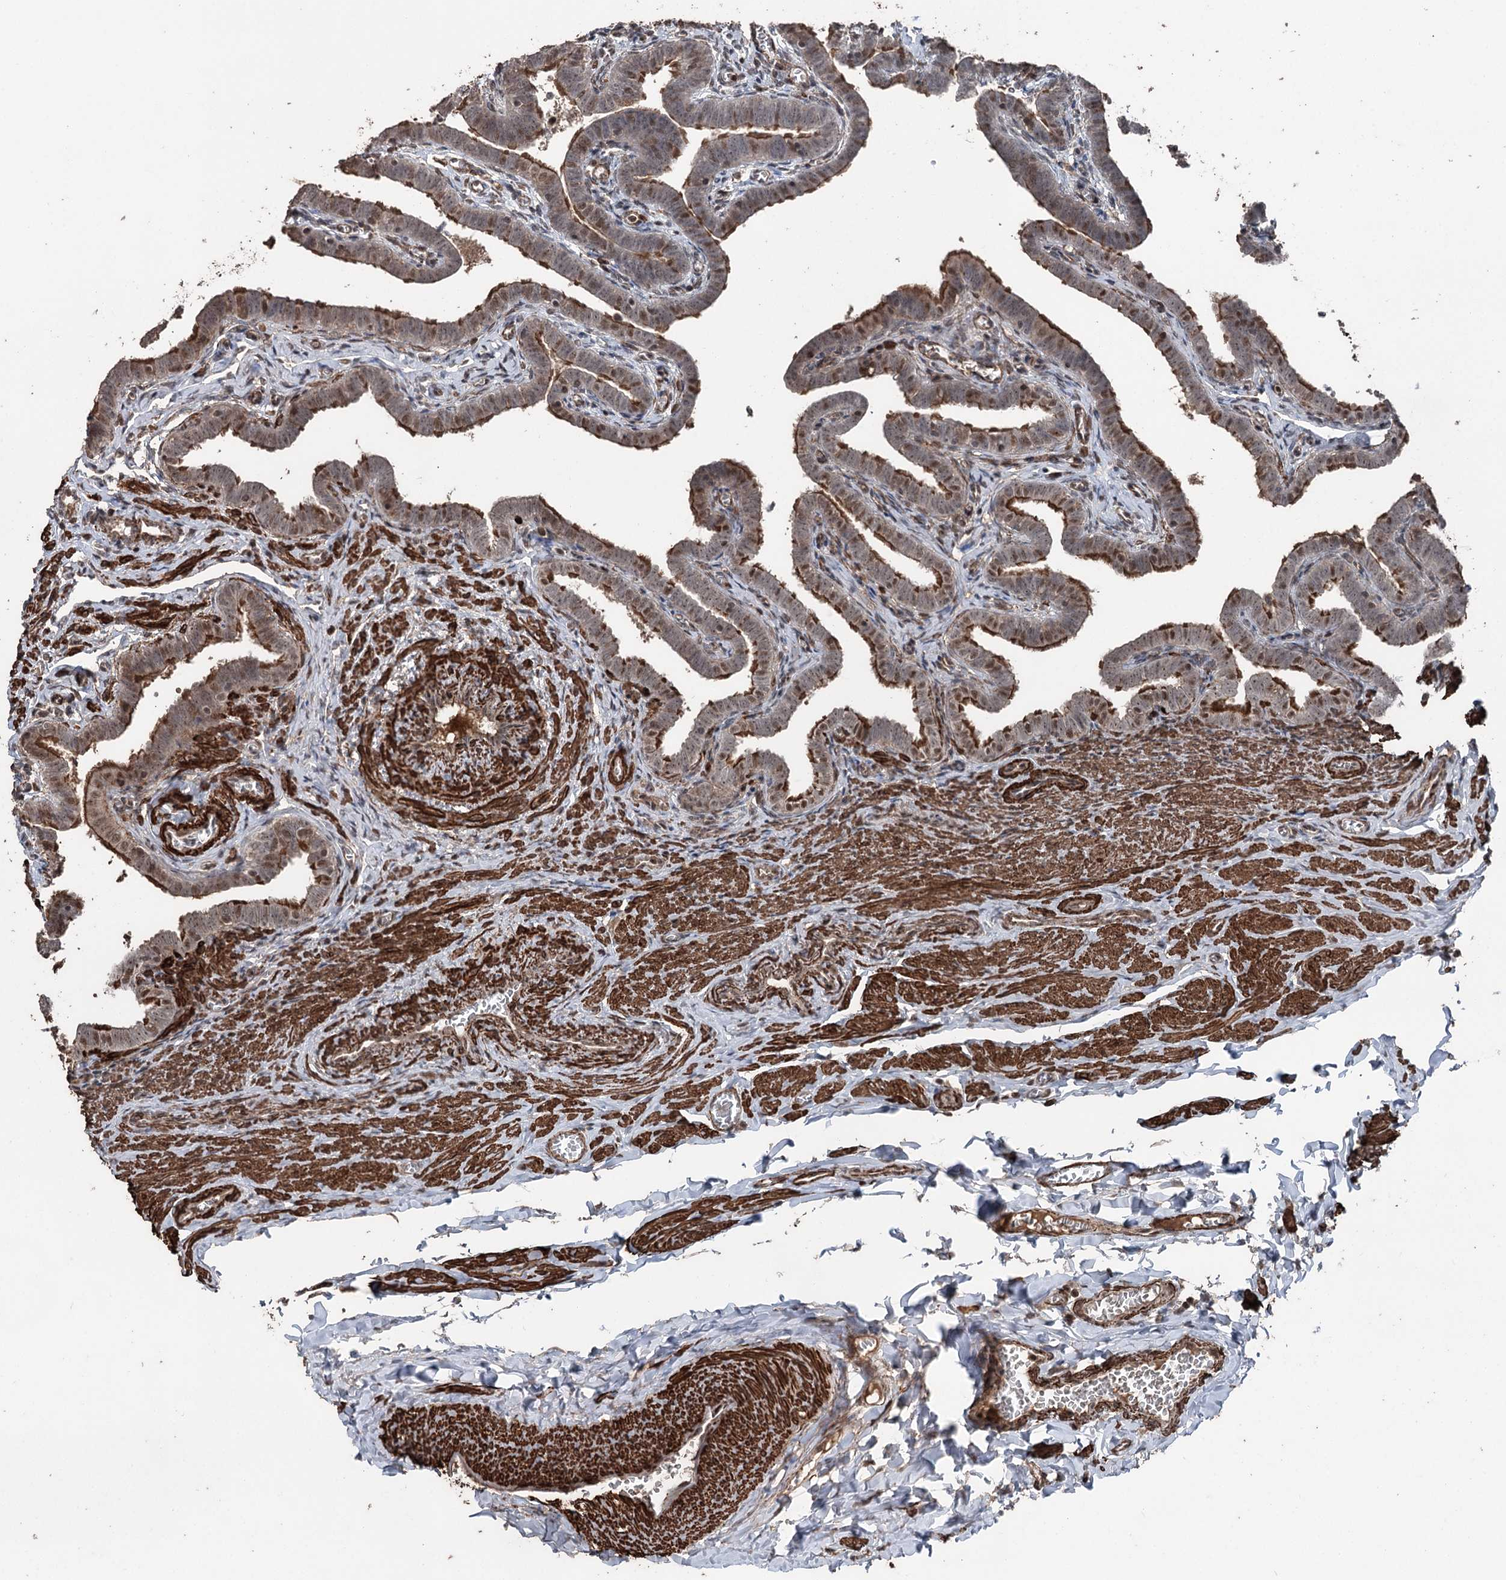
{"staining": {"intensity": "strong", "quantity": "25%-75%", "location": "cytoplasmic/membranous,nuclear"}, "tissue": "fallopian tube", "cell_type": "Glandular cells", "image_type": "normal", "snomed": [{"axis": "morphology", "description": "Normal tissue, NOS"}, {"axis": "topography", "description": "Fallopian tube"}], "caption": "Immunohistochemistry (IHC) (DAB (3,3'-diaminobenzidine)) staining of normal fallopian tube shows strong cytoplasmic/membranous,nuclear protein staining in about 25%-75% of glandular cells. The protein is stained brown, and the nuclei are stained in blue (DAB (3,3'-diaminobenzidine) IHC with brightfield microscopy, high magnification).", "gene": "CCDC82", "patient": {"sex": "female", "age": 36}}